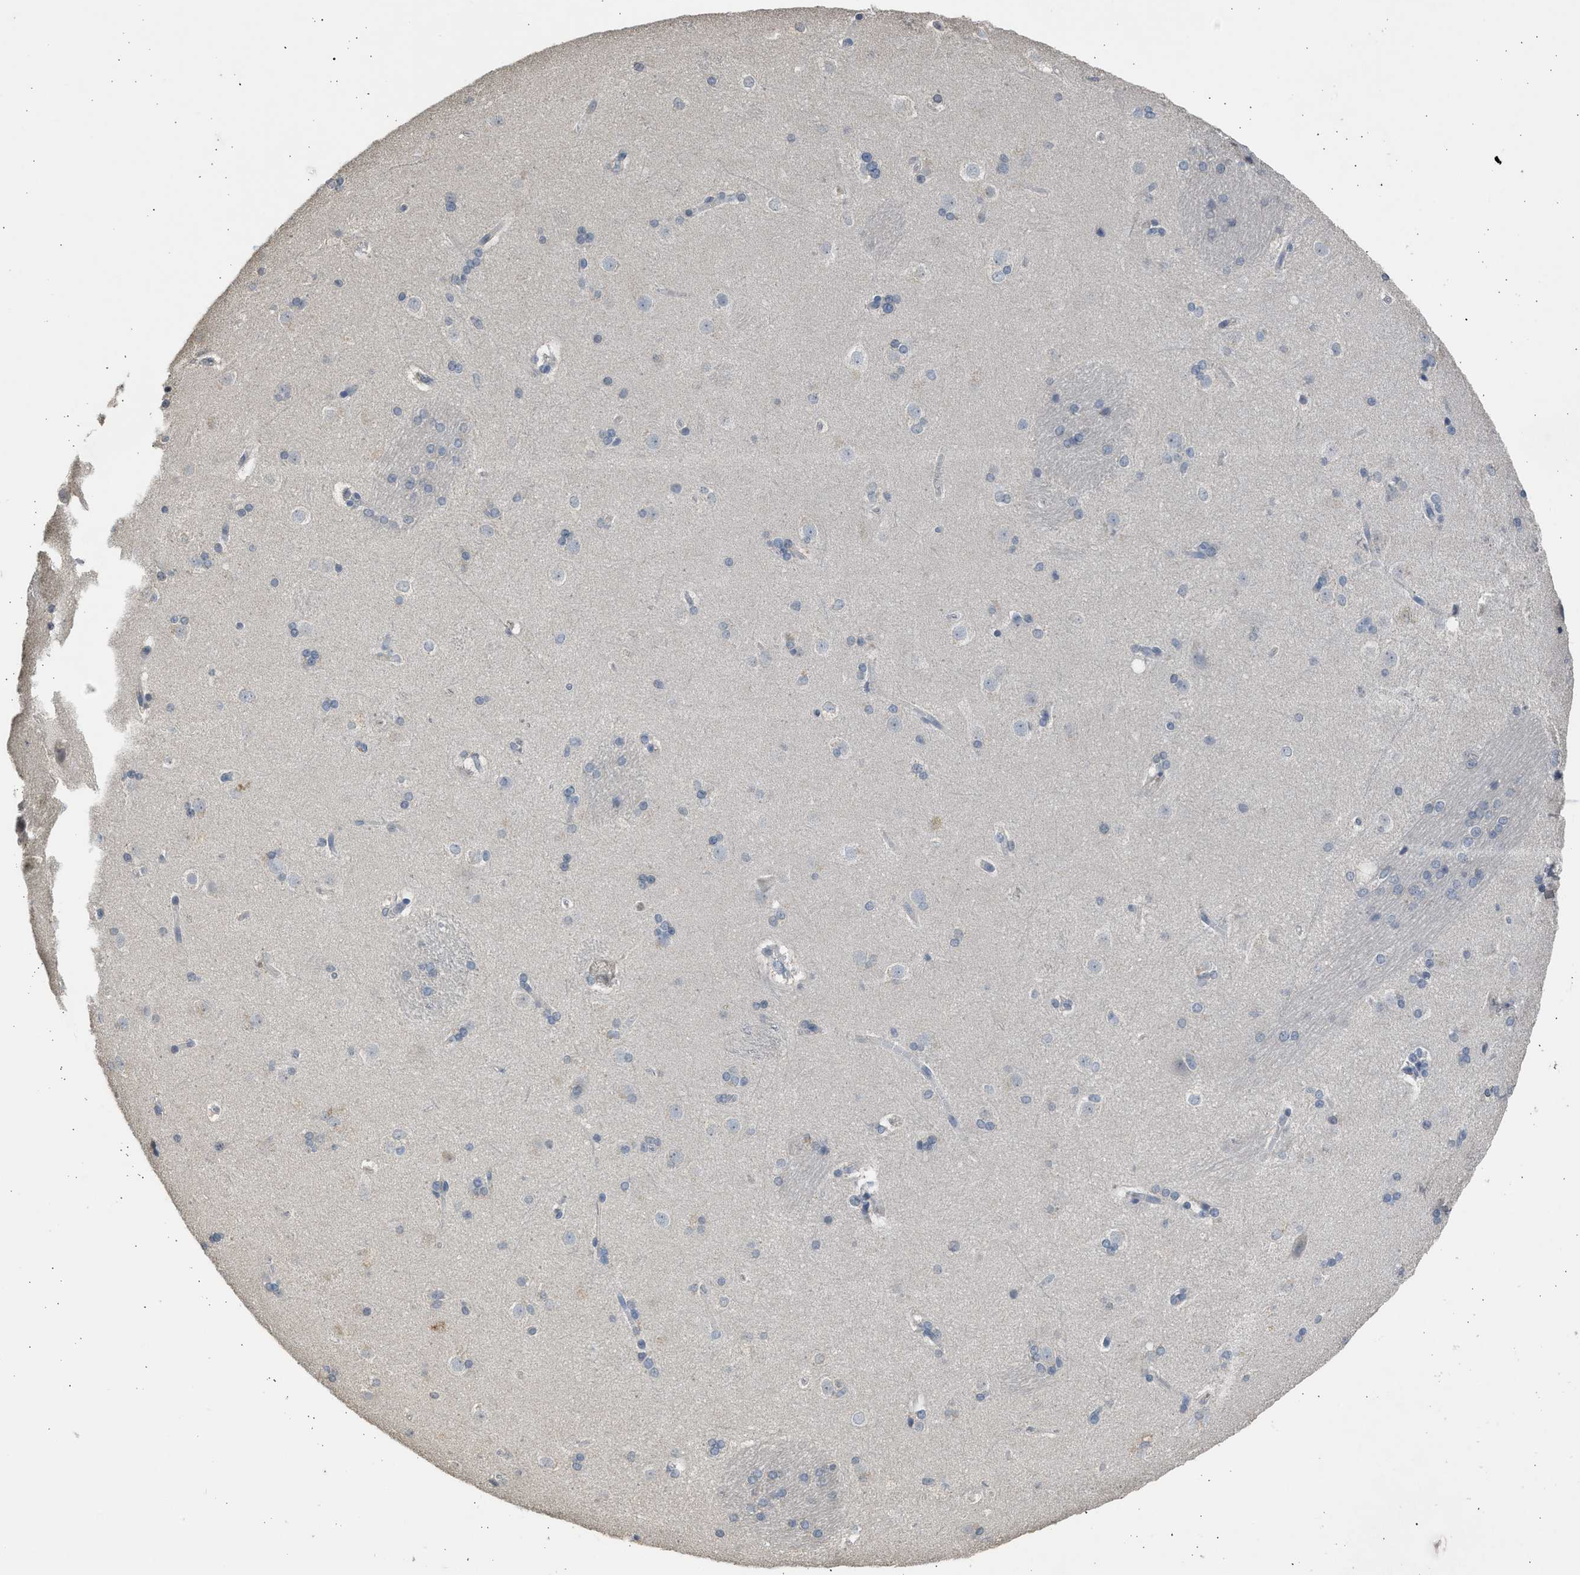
{"staining": {"intensity": "weak", "quantity": "<25%", "location": "cytoplasmic/membranous"}, "tissue": "caudate", "cell_type": "Glial cells", "image_type": "normal", "snomed": [{"axis": "morphology", "description": "Normal tissue, NOS"}, {"axis": "topography", "description": "Lateral ventricle wall"}], "caption": "DAB (3,3'-diaminobenzidine) immunohistochemical staining of unremarkable caudate exhibits no significant expression in glial cells.", "gene": "SULT2A1", "patient": {"sex": "female", "age": 19}}